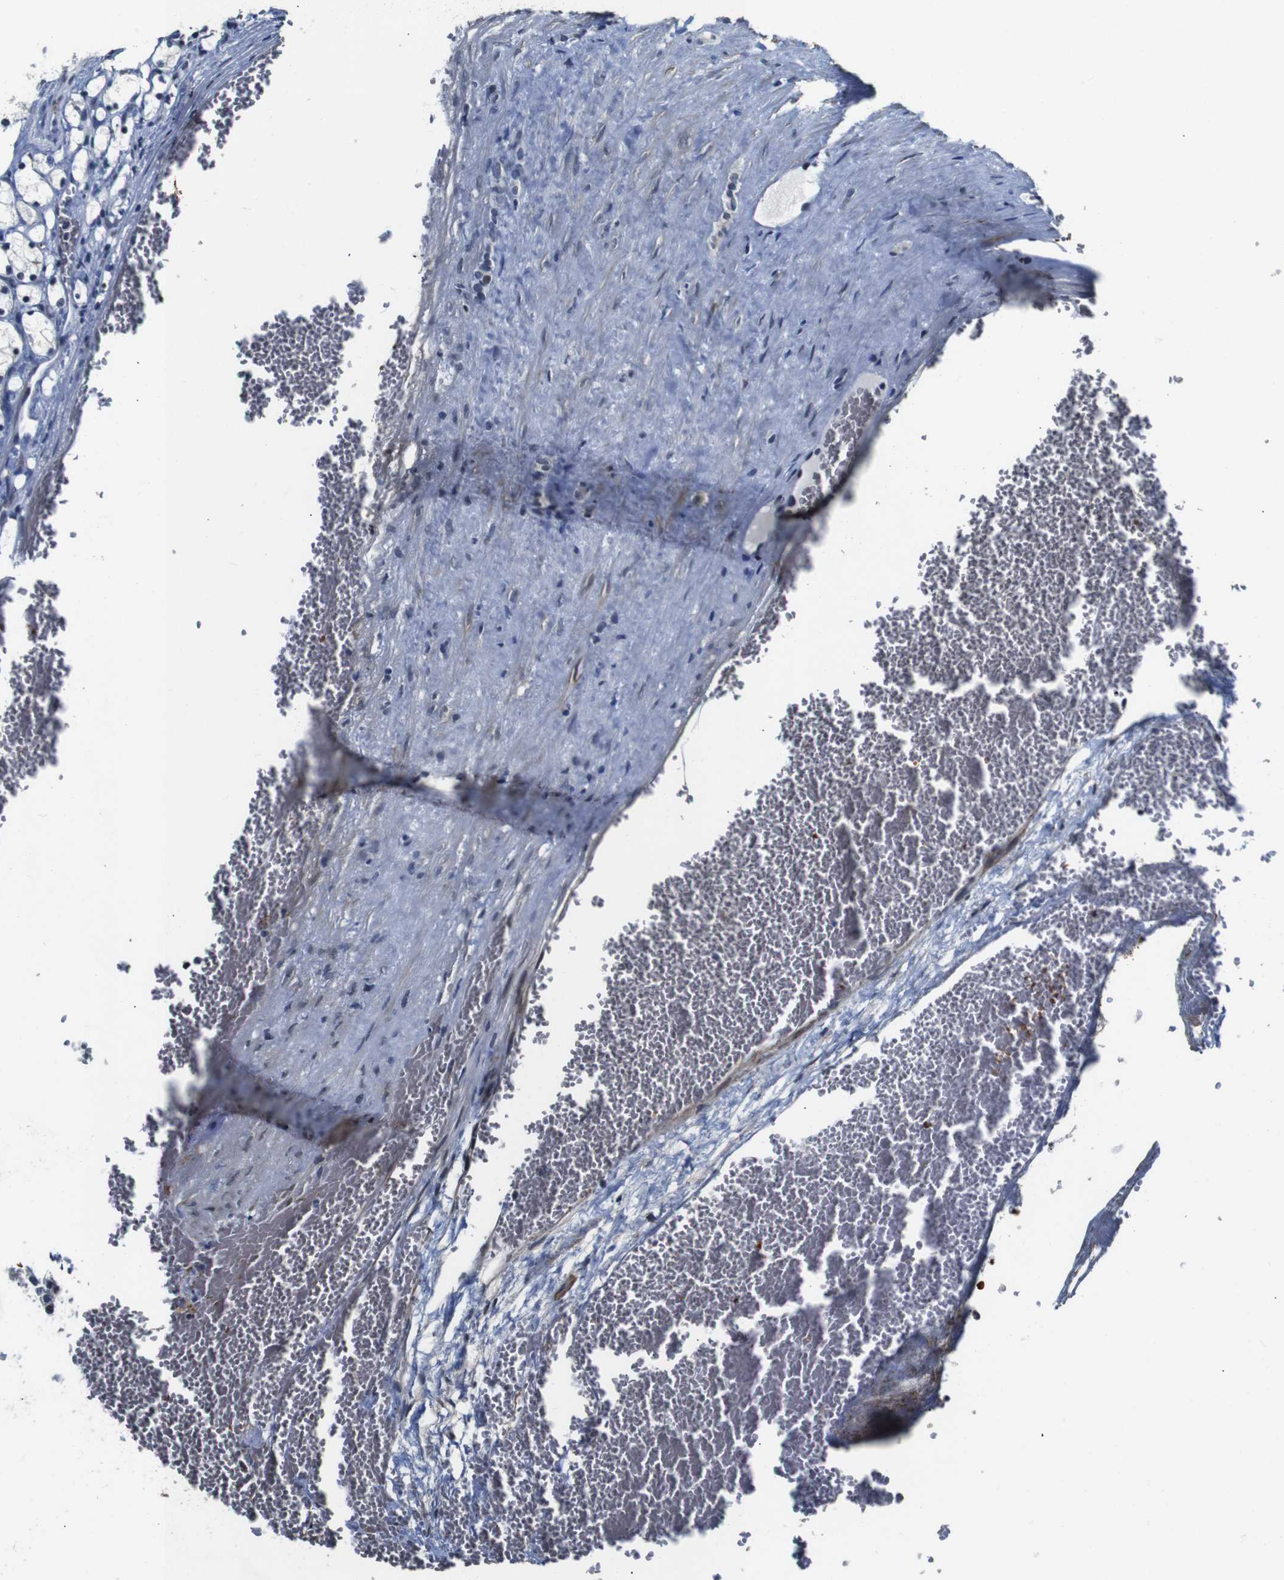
{"staining": {"intensity": "negative", "quantity": "none", "location": "none"}, "tissue": "renal cancer", "cell_type": "Tumor cells", "image_type": "cancer", "snomed": [{"axis": "morphology", "description": "Adenocarcinoma, NOS"}, {"axis": "topography", "description": "Kidney"}], "caption": "IHC photomicrograph of neoplastic tissue: renal cancer (adenocarcinoma) stained with DAB exhibits no significant protein staining in tumor cells.", "gene": "ILDR2", "patient": {"sex": "female", "age": 69}}